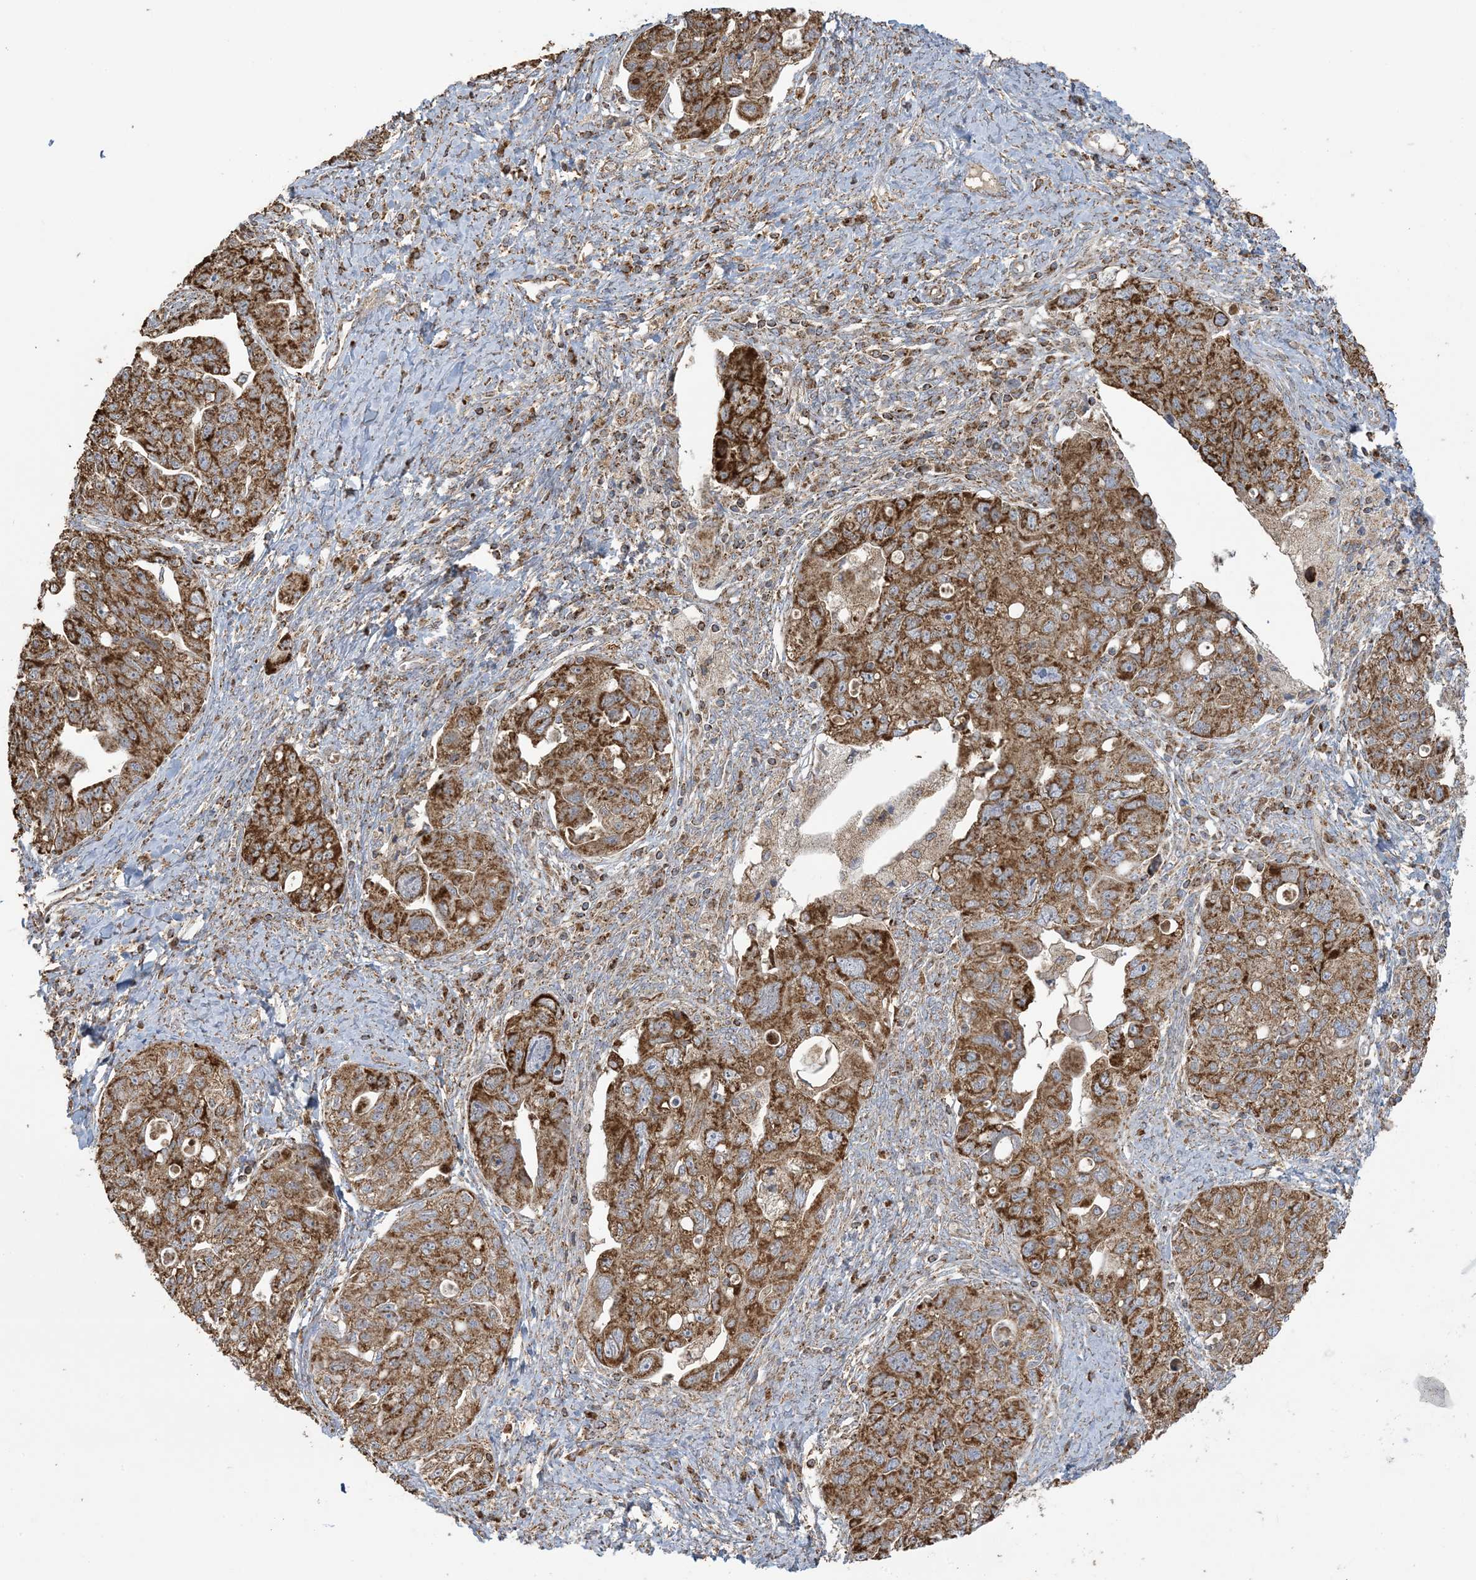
{"staining": {"intensity": "moderate", "quantity": ">75%", "location": "cytoplasmic/membranous"}, "tissue": "ovarian cancer", "cell_type": "Tumor cells", "image_type": "cancer", "snomed": [{"axis": "morphology", "description": "Carcinoma, NOS"}, {"axis": "morphology", "description": "Cystadenocarcinoma, serous, NOS"}, {"axis": "topography", "description": "Ovary"}], "caption": "The image displays staining of serous cystadenocarcinoma (ovarian), revealing moderate cytoplasmic/membranous protein staining (brown color) within tumor cells.", "gene": "AGA", "patient": {"sex": "female", "age": 69}}